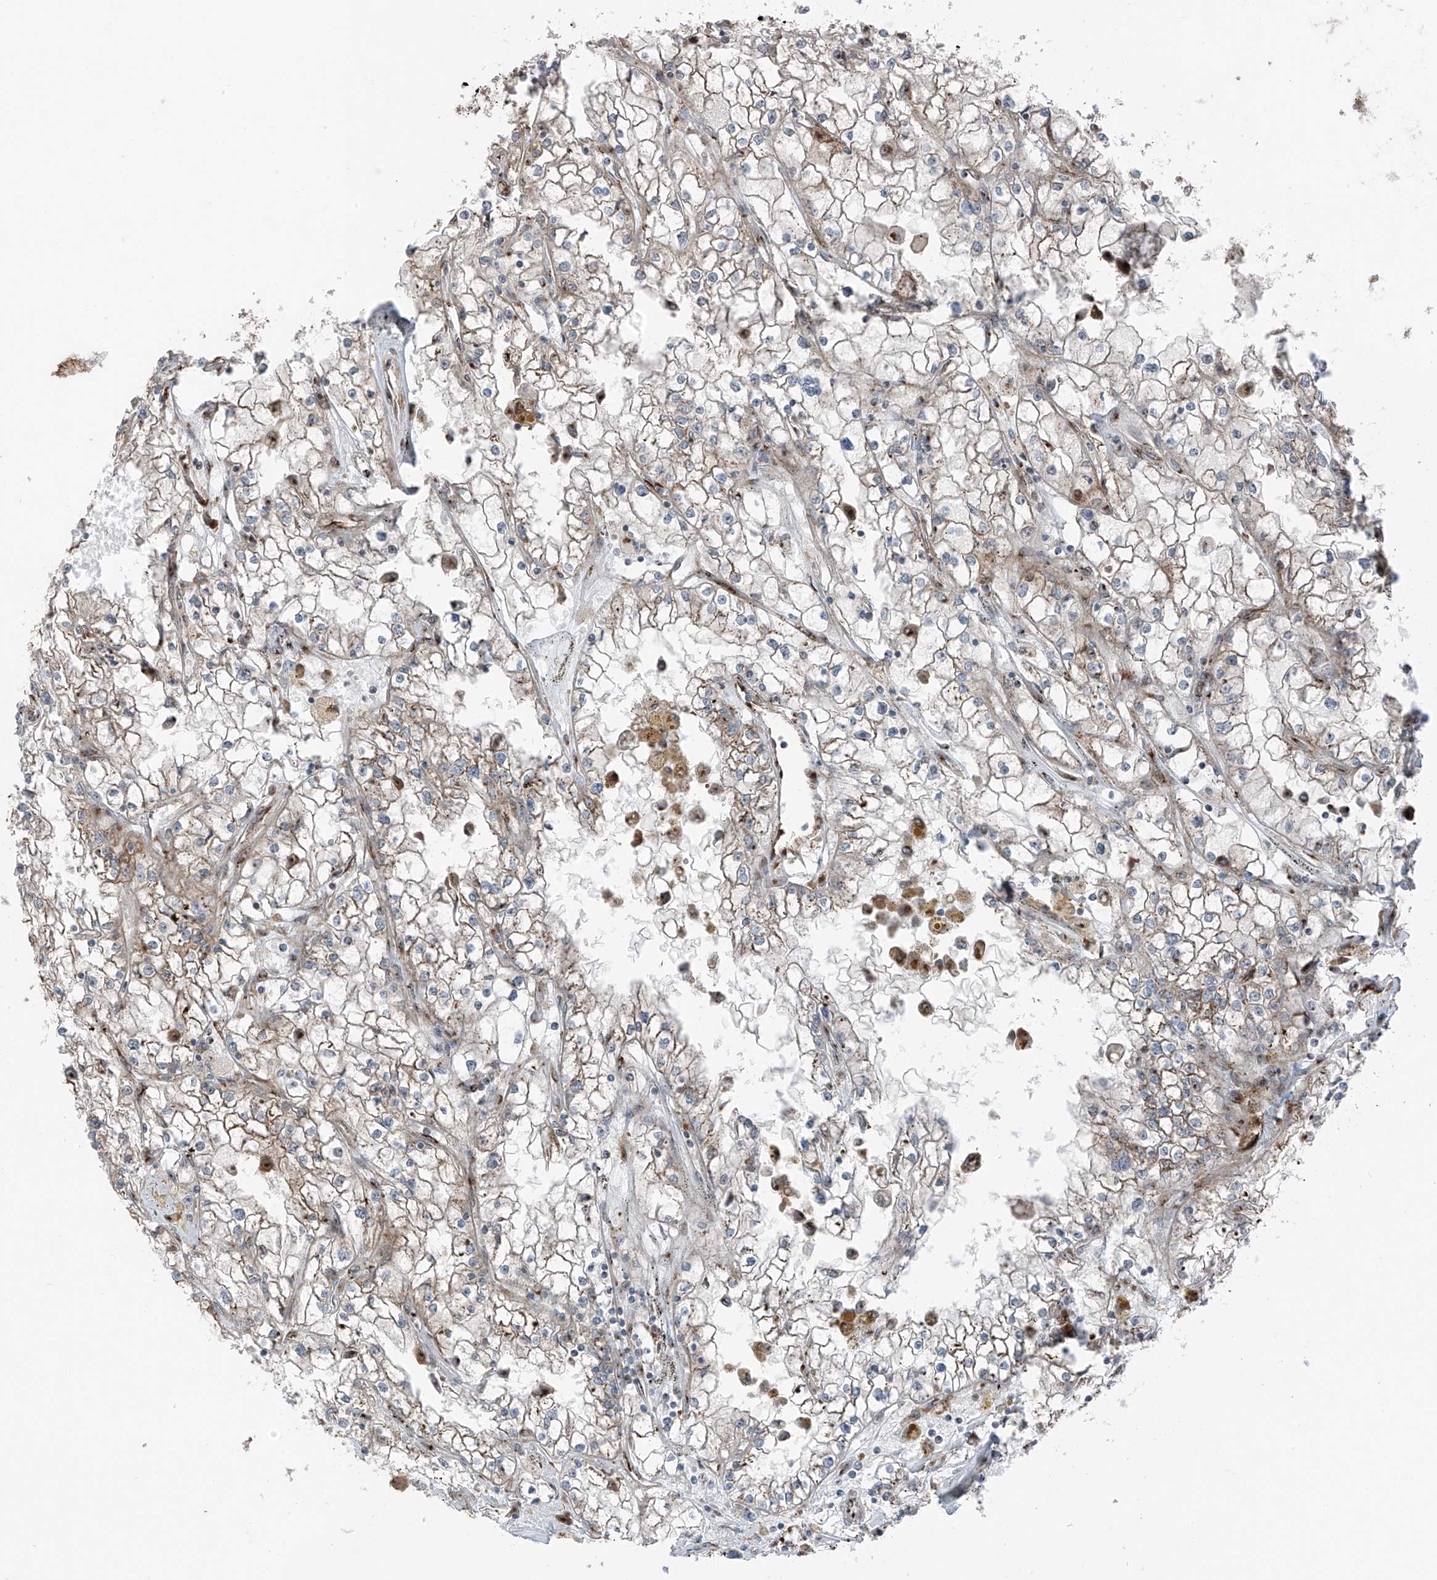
{"staining": {"intensity": "weak", "quantity": "25%-75%", "location": "cytoplasmic/membranous"}, "tissue": "renal cancer", "cell_type": "Tumor cells", "image_type": "cancer", "snomed": [{"axis": "morphology", "description": "Adenocarcinoma, NOS"}, {"axis": "topography", "description": "Kidney"}], "caption": "Protein staining of renal cancer (adenocarcinoma) tissue displays weak cytoplasmic/membranous positivity in about 25%-75% of tumor cells. Nuclei are stained in blue.", "gene": "ERLEC1", "patient": {"sex": "male", "age": 56}}